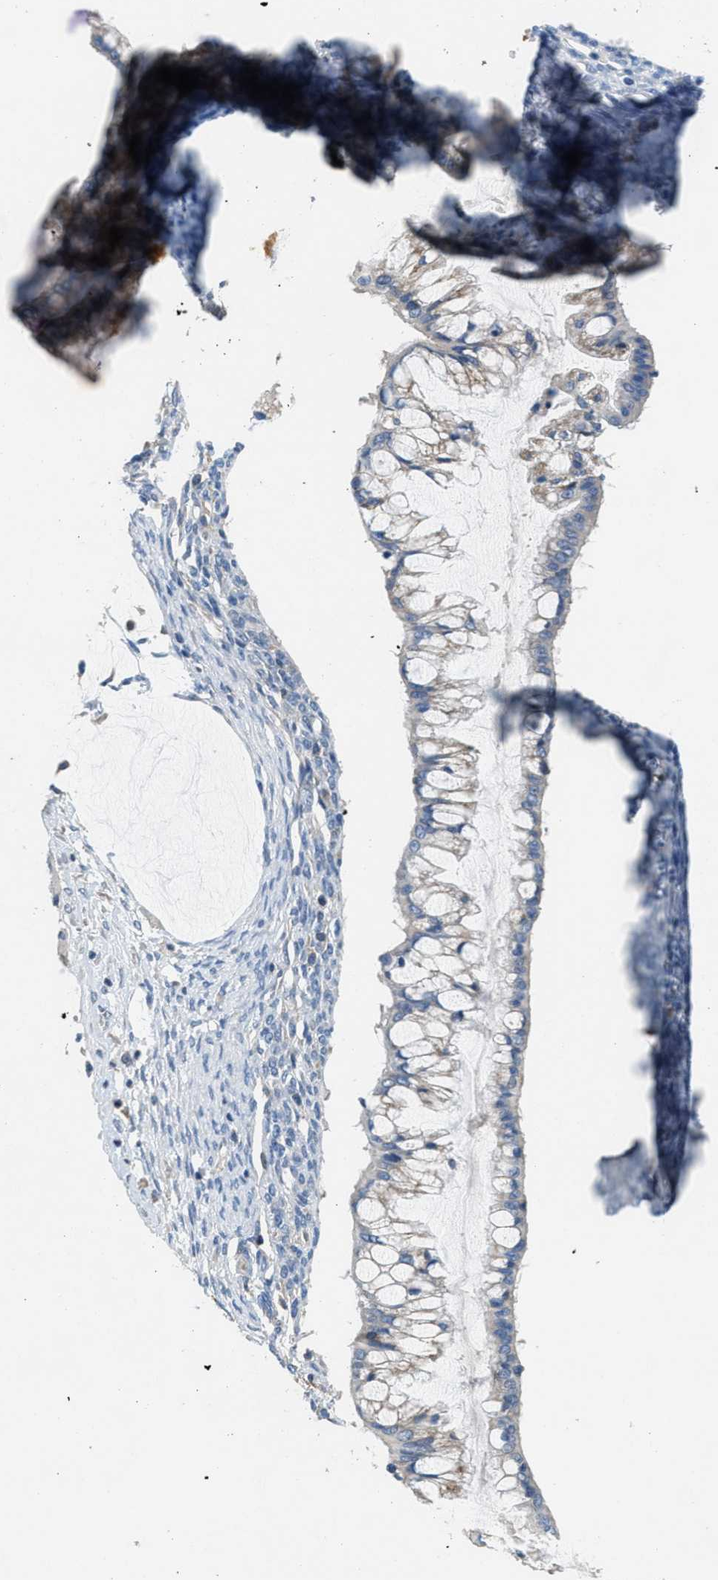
{"staining": {"intensity": "moderate", "quantity": "25%-75%", "location": "cytoplasmic/membranous"}, "tissue": "ovarian cancer", "cell_type": "Tumor cells", "image_type": "cancer", "snomed": [{"axis": "morphology", "description": "Cystadenocarcinoma, mucinous, NOS"}, {"axis": "topography", "description": "Ovary"}], "caption": "Moderate cytoplasmic/membranous staining for a protein is seen in about 25%-75% of tumor cells of mucinous cystadenocarcinoma (ovarian) using immunohistochemistry.", "gene": "DGKE", "patient": {"sex": "female", "age": 73}}